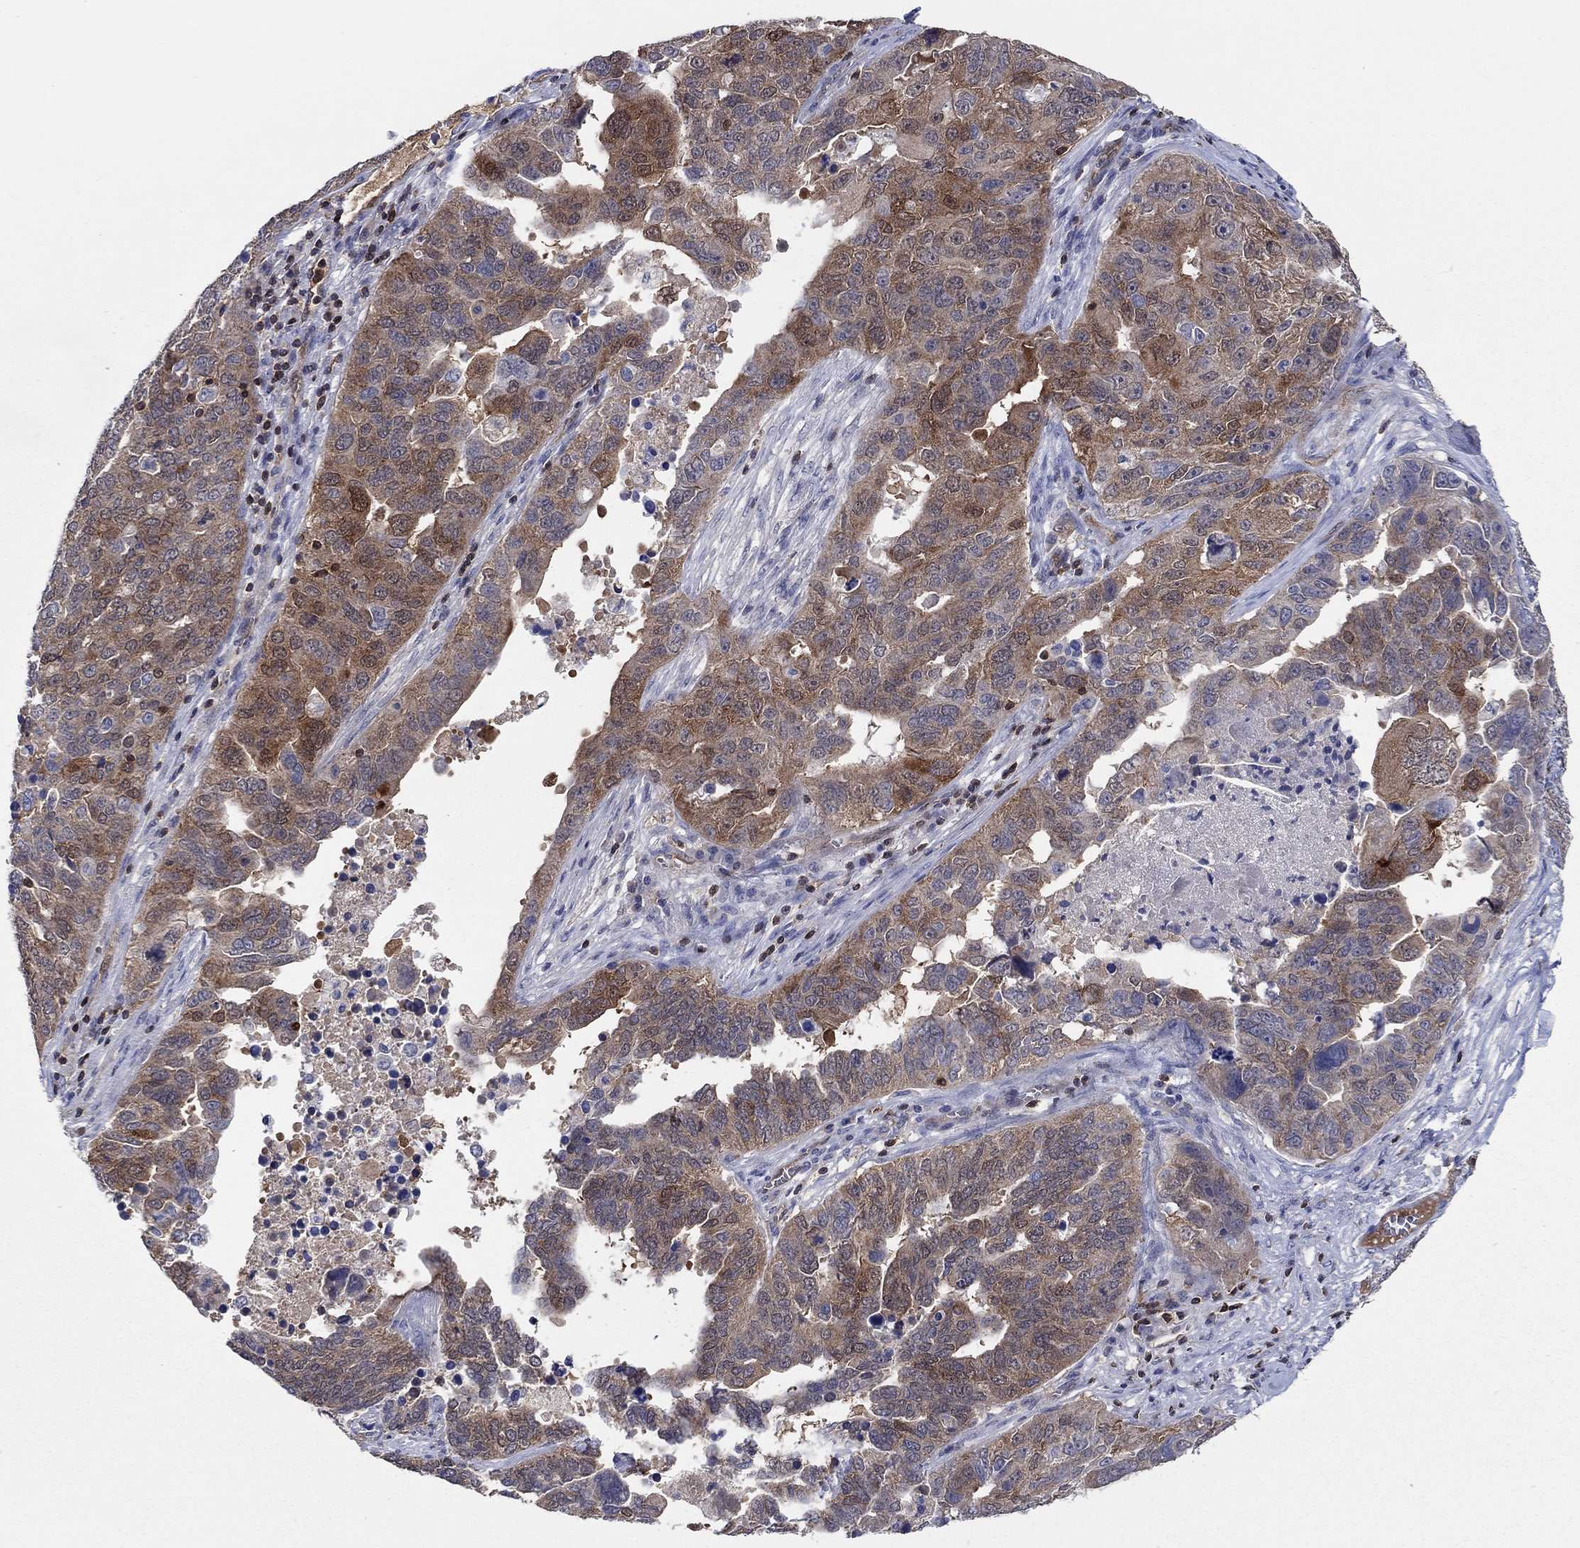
{"staining": {"intensity": "moderate", "quantity": "<25%", "location": "cytoplasmic/membranous"}, "tissue": "ovarian cancer", "cell_type": "Tumor cells", "image_type": "cancer", "snomed": [{"axis": "morphology", "description": "Carcinoma, endometroid"}, {"axis": "topography", "description": "Soft tissue"}, {"axis": "topography", "description": "Ovary"}], "caption": "IHC photomicrograph of neoplastic tissue: human ovarian endometroid carcinoma stained using immunohistochemistry exhibits low levels of moderate protein expression localized specifically in the cytoplasmic/membranous of tumor cells, appearing as a cytoplasmic/membranous brown color.", "gene": "AGFG2", "patient": {"sex": "female", "age": 52}}